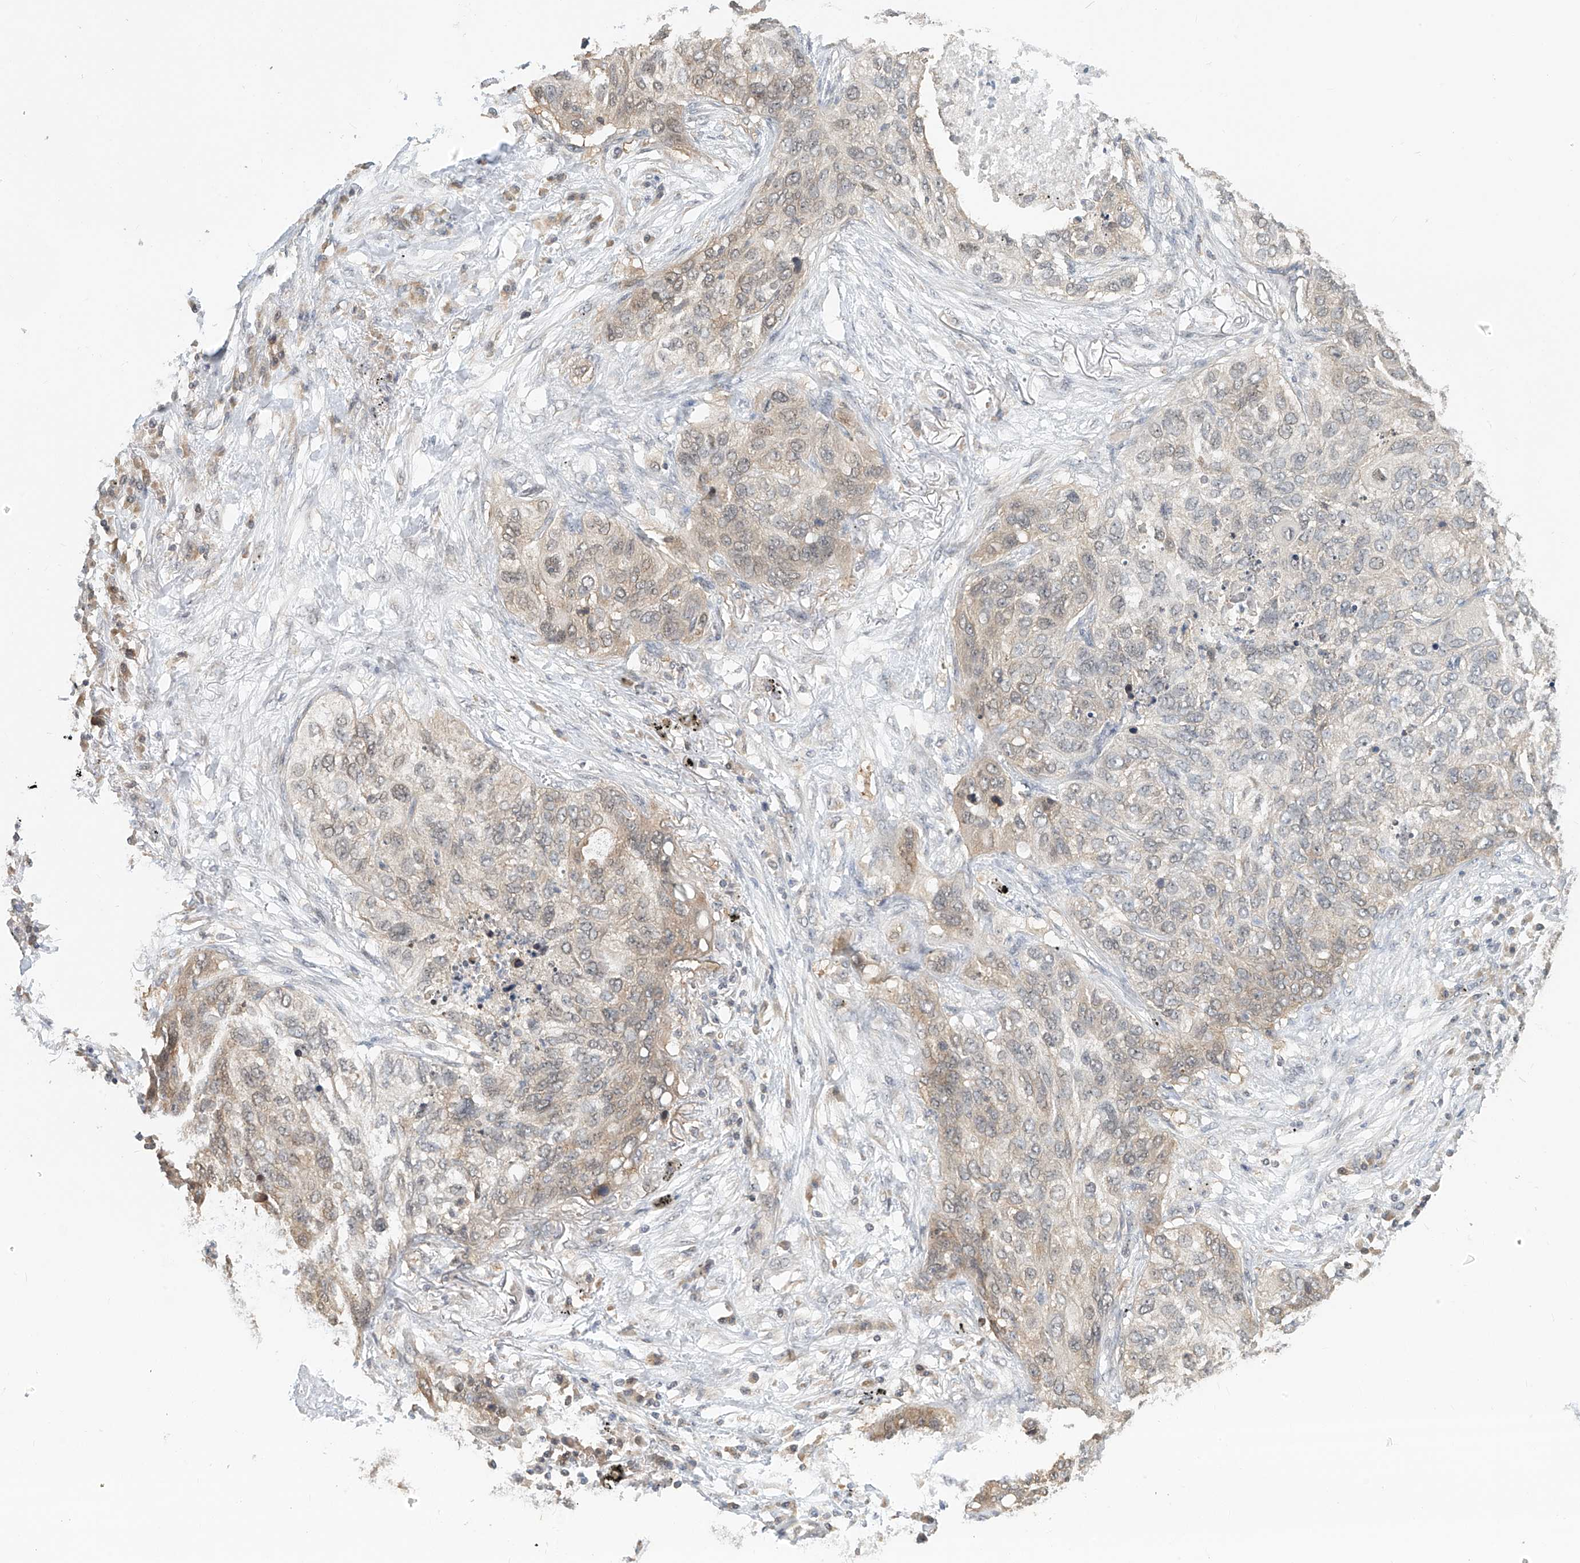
{"staining": {"intensity": "weak", "quantity": "25%-75%", "location": "cytoplasmic/membranous"}, "tissue": "lung cancer", "cell_type": "Tumor cells", "image_type": "cancer", "snomed": [{"axis": "morphology", "description": "Squamous cell carcinoma, NOS"}, {"axis": "topography", "description": "Lung"}], "caption": "Immunohistochemistry (IHC) (DAB (3,3'-diaminobenzidine)) staining of lung squamous cell carcinoma shows weak cytoplasmic/membranous protein positivity in about 25%-75% of tumor cells.", "gene": "PPA2", "patient": {"sex": "female", "age": 63}}